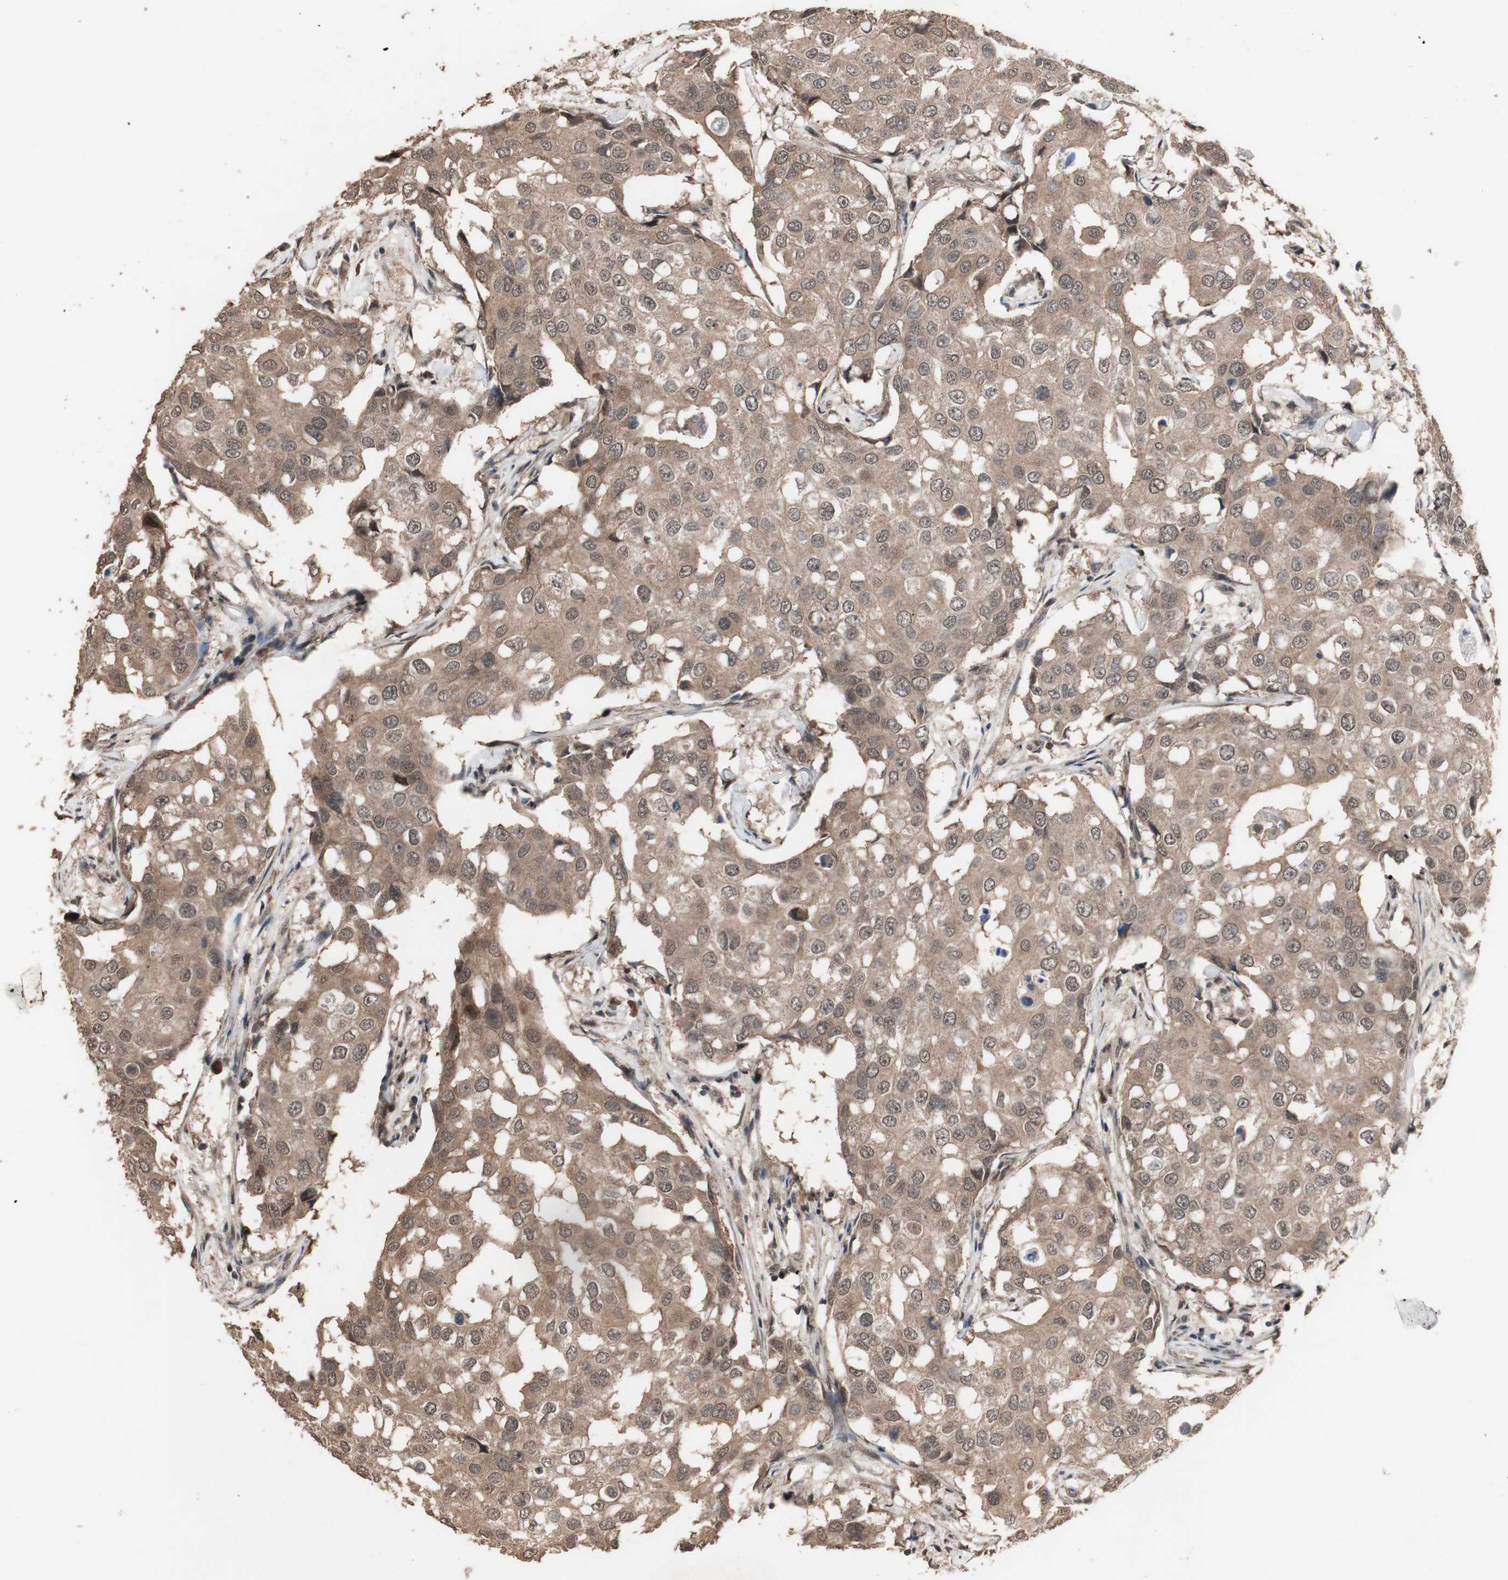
{"staining": {"intensity": "moderate", "quantity": ">75%", "location": "cytoplasmic/membranous"}, "tissue": "breast cancer", "cell_type": "Tumor cells", "image_type": "cancer", "snomed": [{"axis": "morphology", "description": "Duct carcinoma"}, {"axis": "topography", "description": "Breast"}], "caption": "Protein staining of intraductal carcinoma (breast) tissue exhibits moderate cytoplasmic/membranous positivity in approximately >75% of tumor cells. (DAB (3,3'-diaminobenzidine) = brown stain, brightfield microscopy at high magnification).", "gene": "KANSL1", "patient": {"sex": "female", "age": 27}}